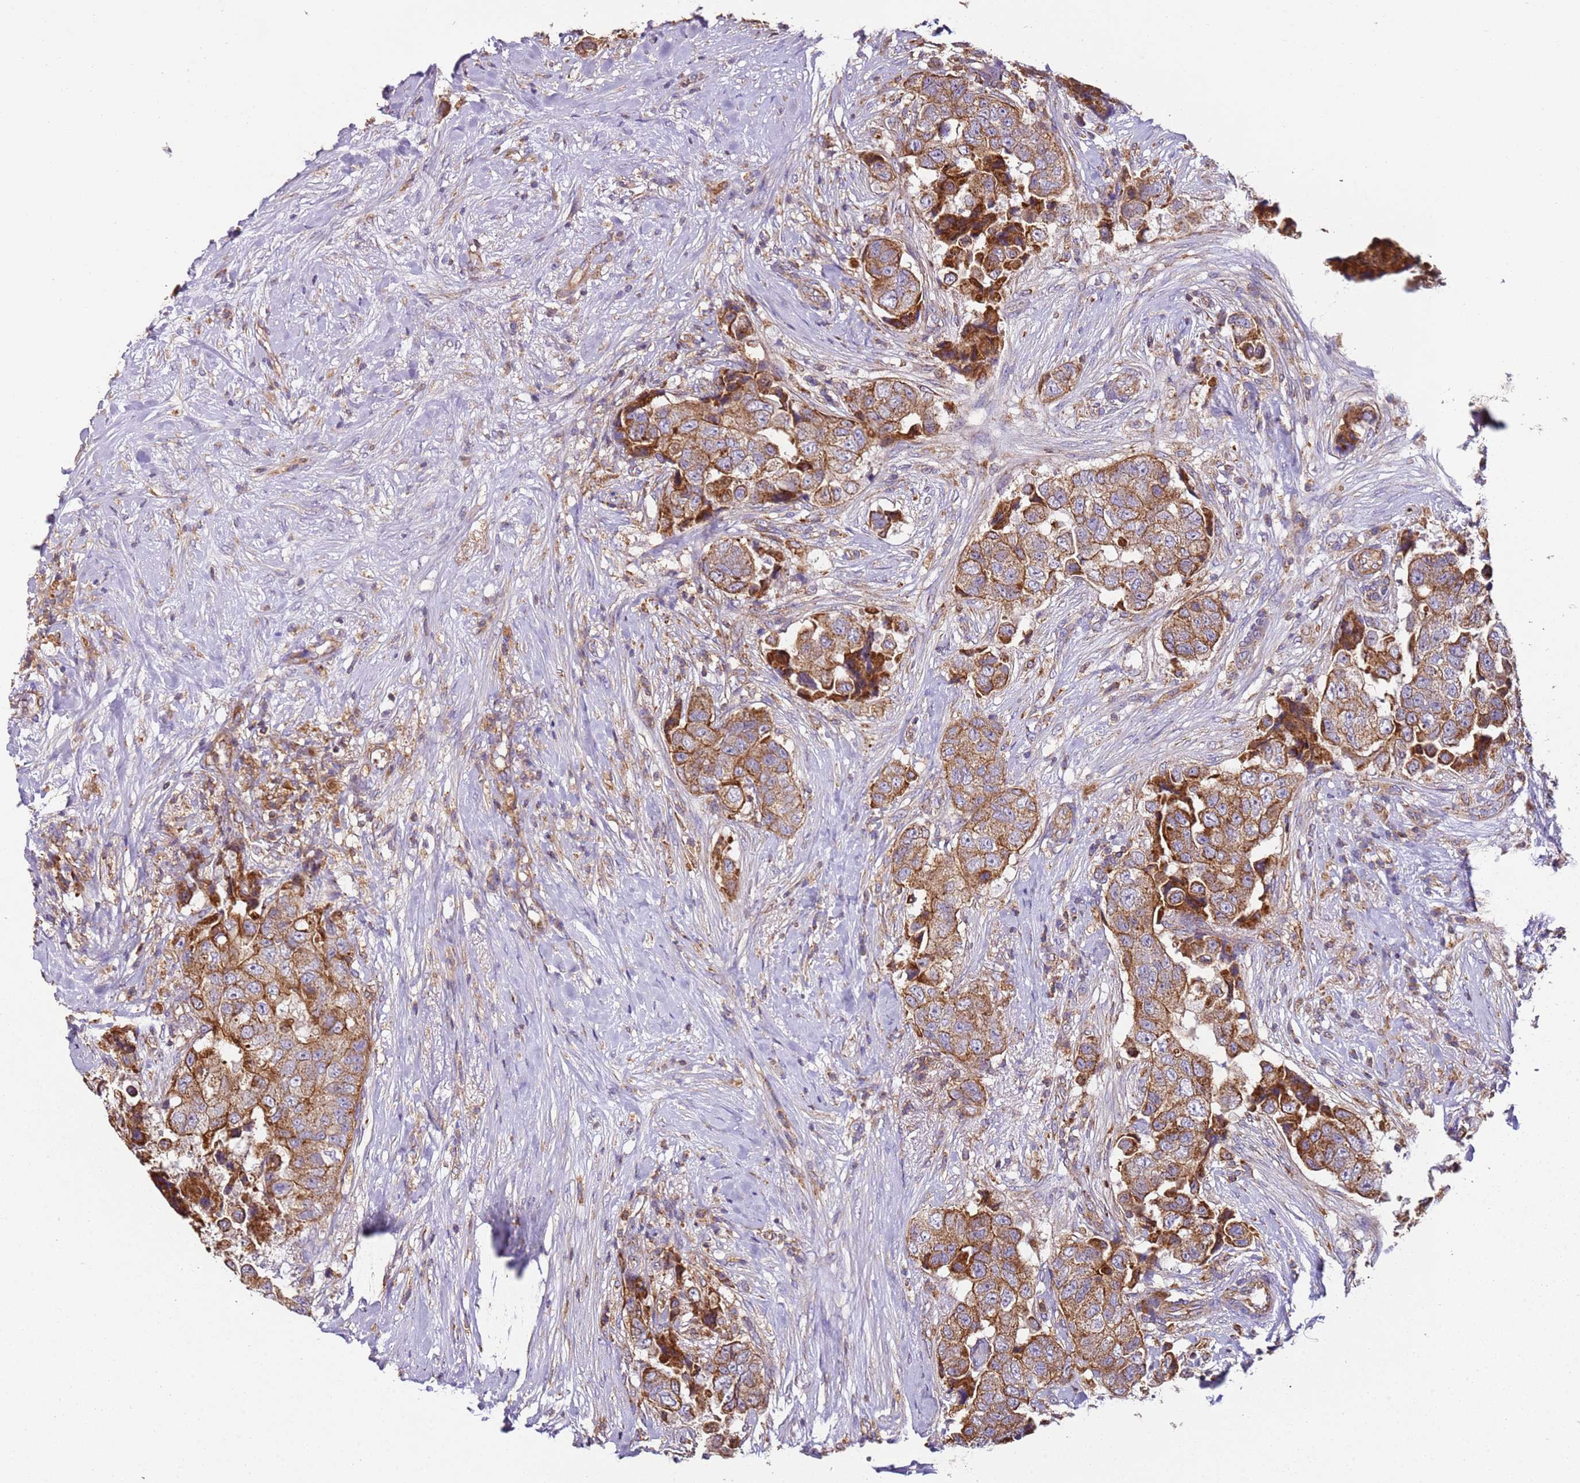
{"staining": {"intensity": "moderate", "quantity": ">75%", "location": "cytoplasmic/membranous"}, "tissue": "breast cancer", "cell_type": "Tumor cells", "image_type": "cancer", "snomed": [{"axis": "morphology", "description": "Normal tissue, NOS"}, {"axis": "morphology", "description": "Duct carcinoma"}, {"axis": "topography", "description": "Breast"}], "caption": "IHC (DAB) staining of intraductal carcinoma (breast) exhibits moderate cytoplasmic/membranous protein expression in about >75% of tumor cells.", "gene": "RMND5A", "patient": {"sex": "female", "age": 62}}